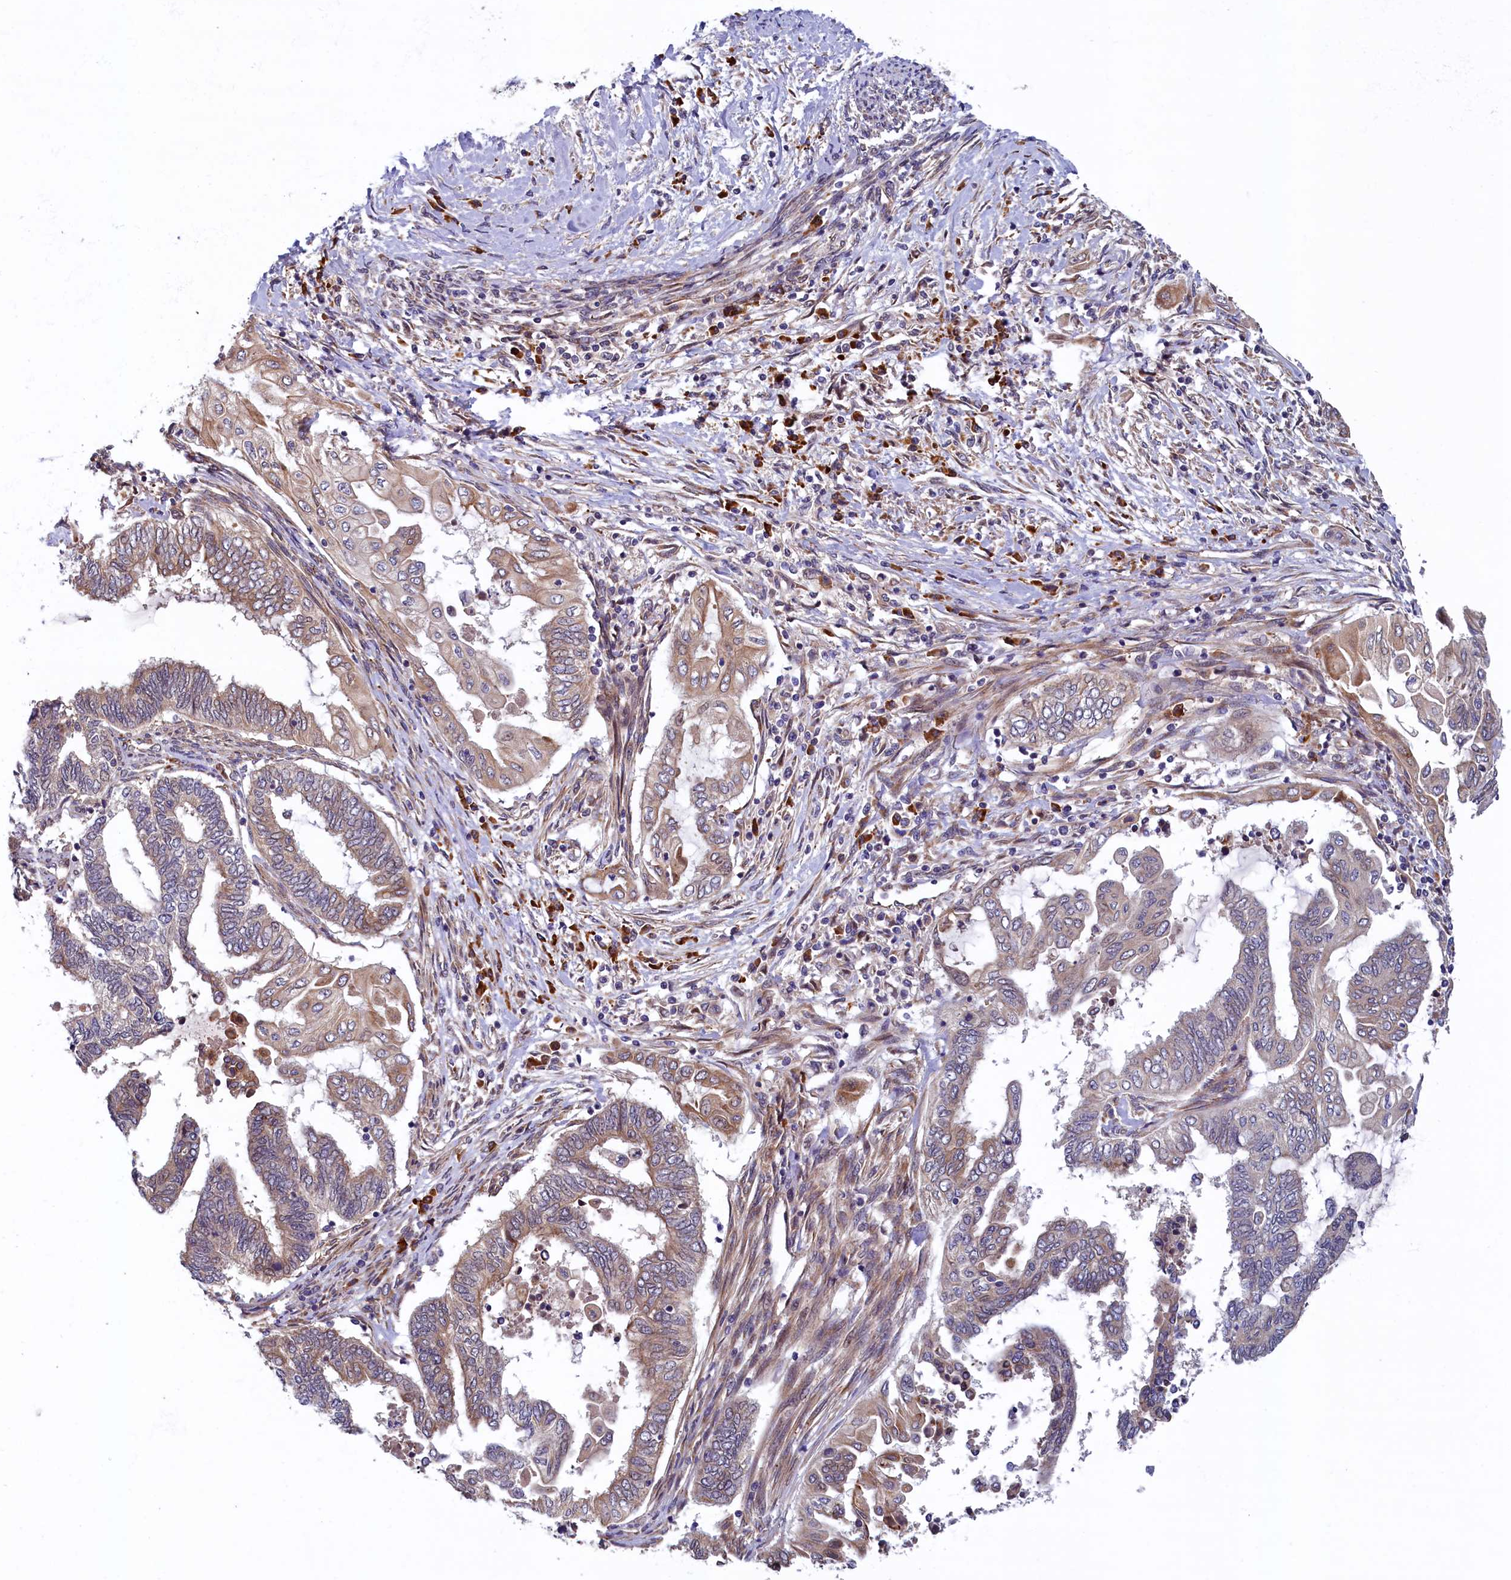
{"staining": {"intensity": "weak", "quantity": "<25%", "location": "cytoplasmic/membranous"}, "tissue": "endometrial cancer", "cell_type": "Tumor cells", "image_type": "cancer", "snomed": [{"axis": "morphology", "description": "Adenocarcinoma, NOS"}, {"axis": "topography", "description": "Uterus"}, {"axis": "topography", "description": "Endometrium"}], "caption": "A micrograph of endometrial cancer (adenocarcinoma) stained for a protein displays no brown staining in tumor cells. (Immunohistochemistry, brightfield microscopy, high magnification).", "gene": "SLC16A14", "patient": {"sex": "female", "age": 70}}